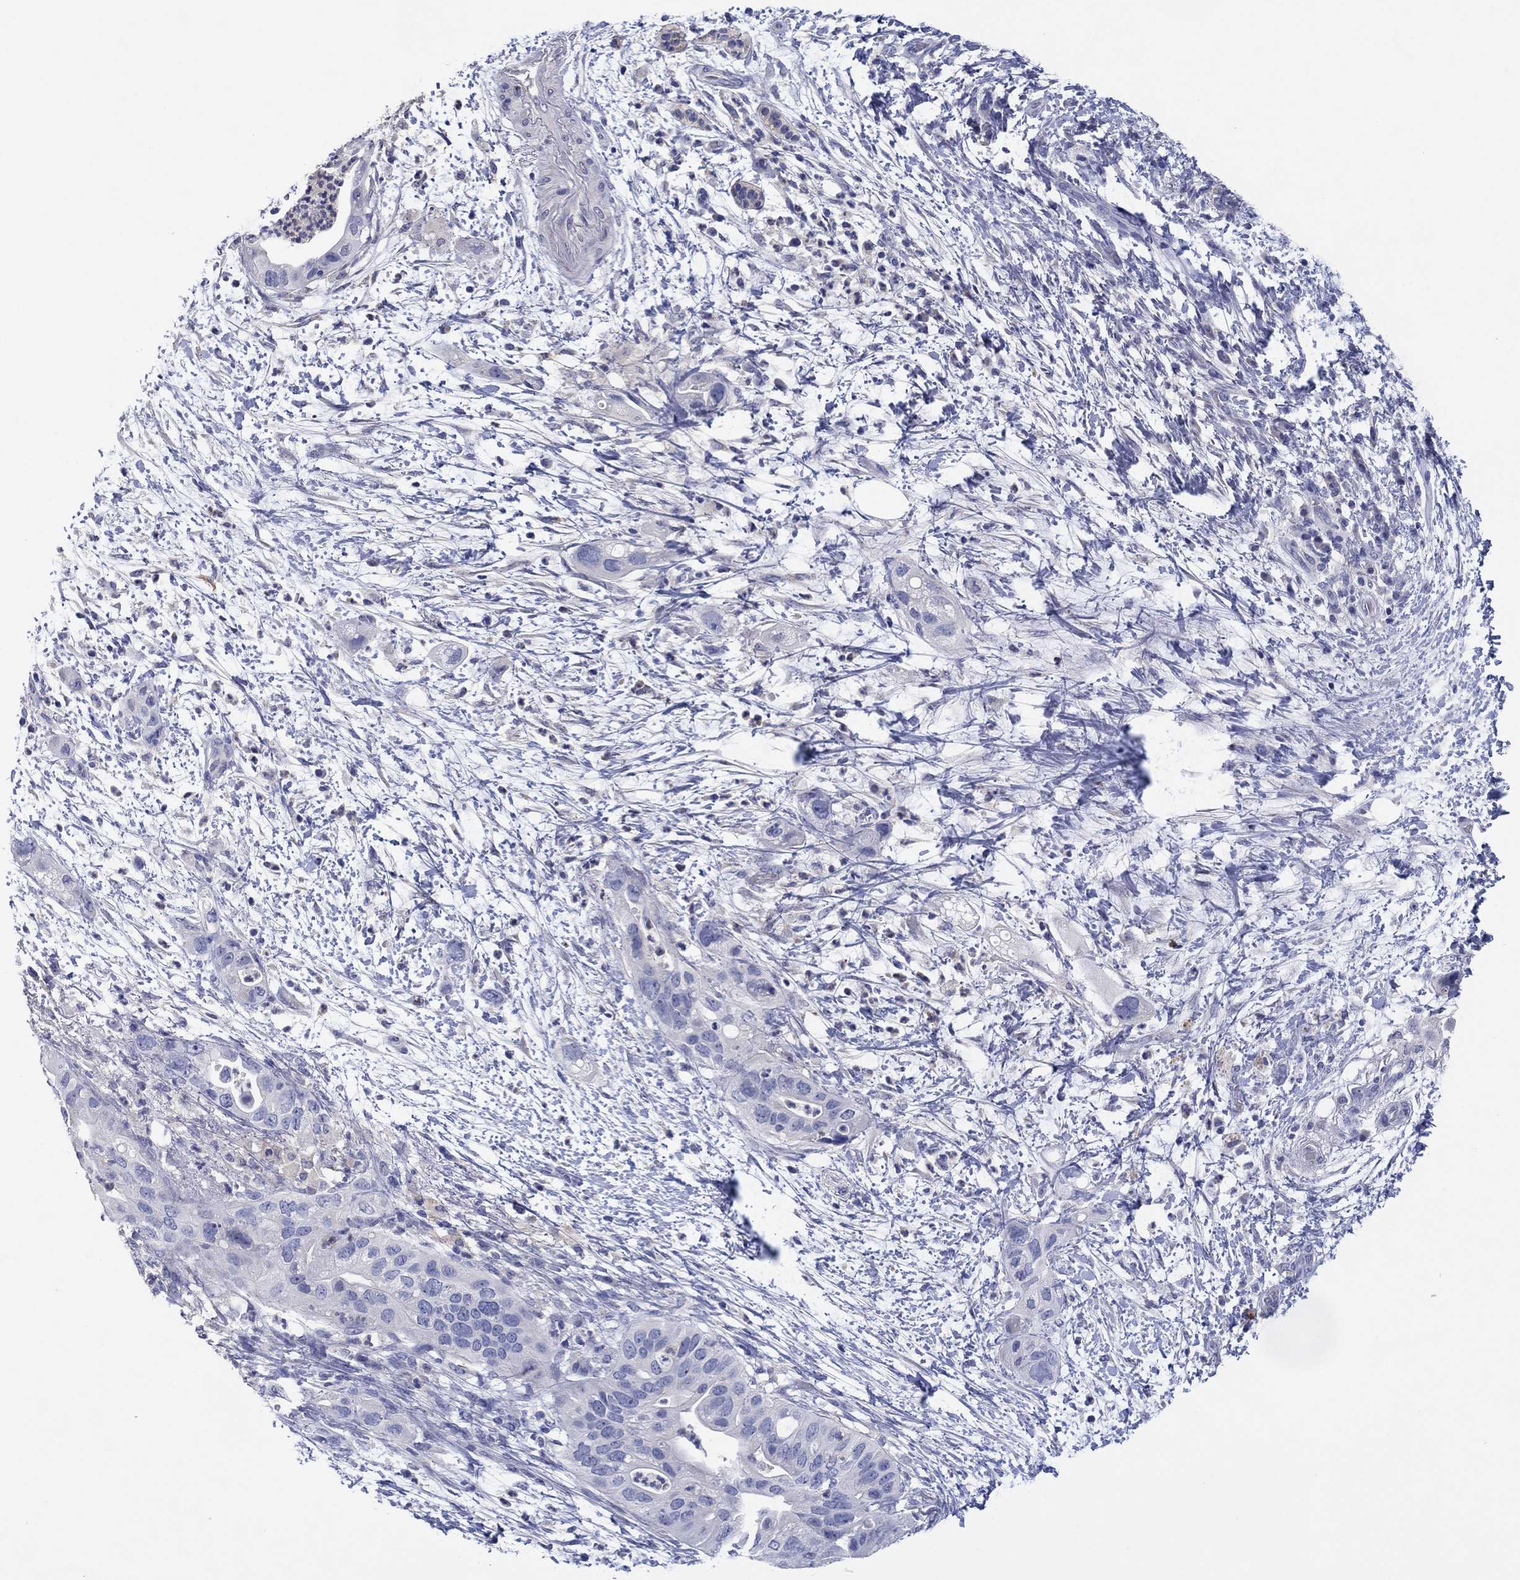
{"staining": {"intensity": "negative", "quantity": "none", "location": "none"}, "tissue": "pancreatic cancer", "cell_type": "Tumor cells", "image_type": "cancer", "snomed": [{"axis": "morphology", "description": "Adenocarcinoma, NOS"}, {"axis": "topography", "description": "Pancreas"}], "caption": "Pancreatic adenocarcinoma stained for a protein using IHC reveals no staining tumor cells.", "gene": "HDC", "patient": {"sex": "female", "age": 72}}